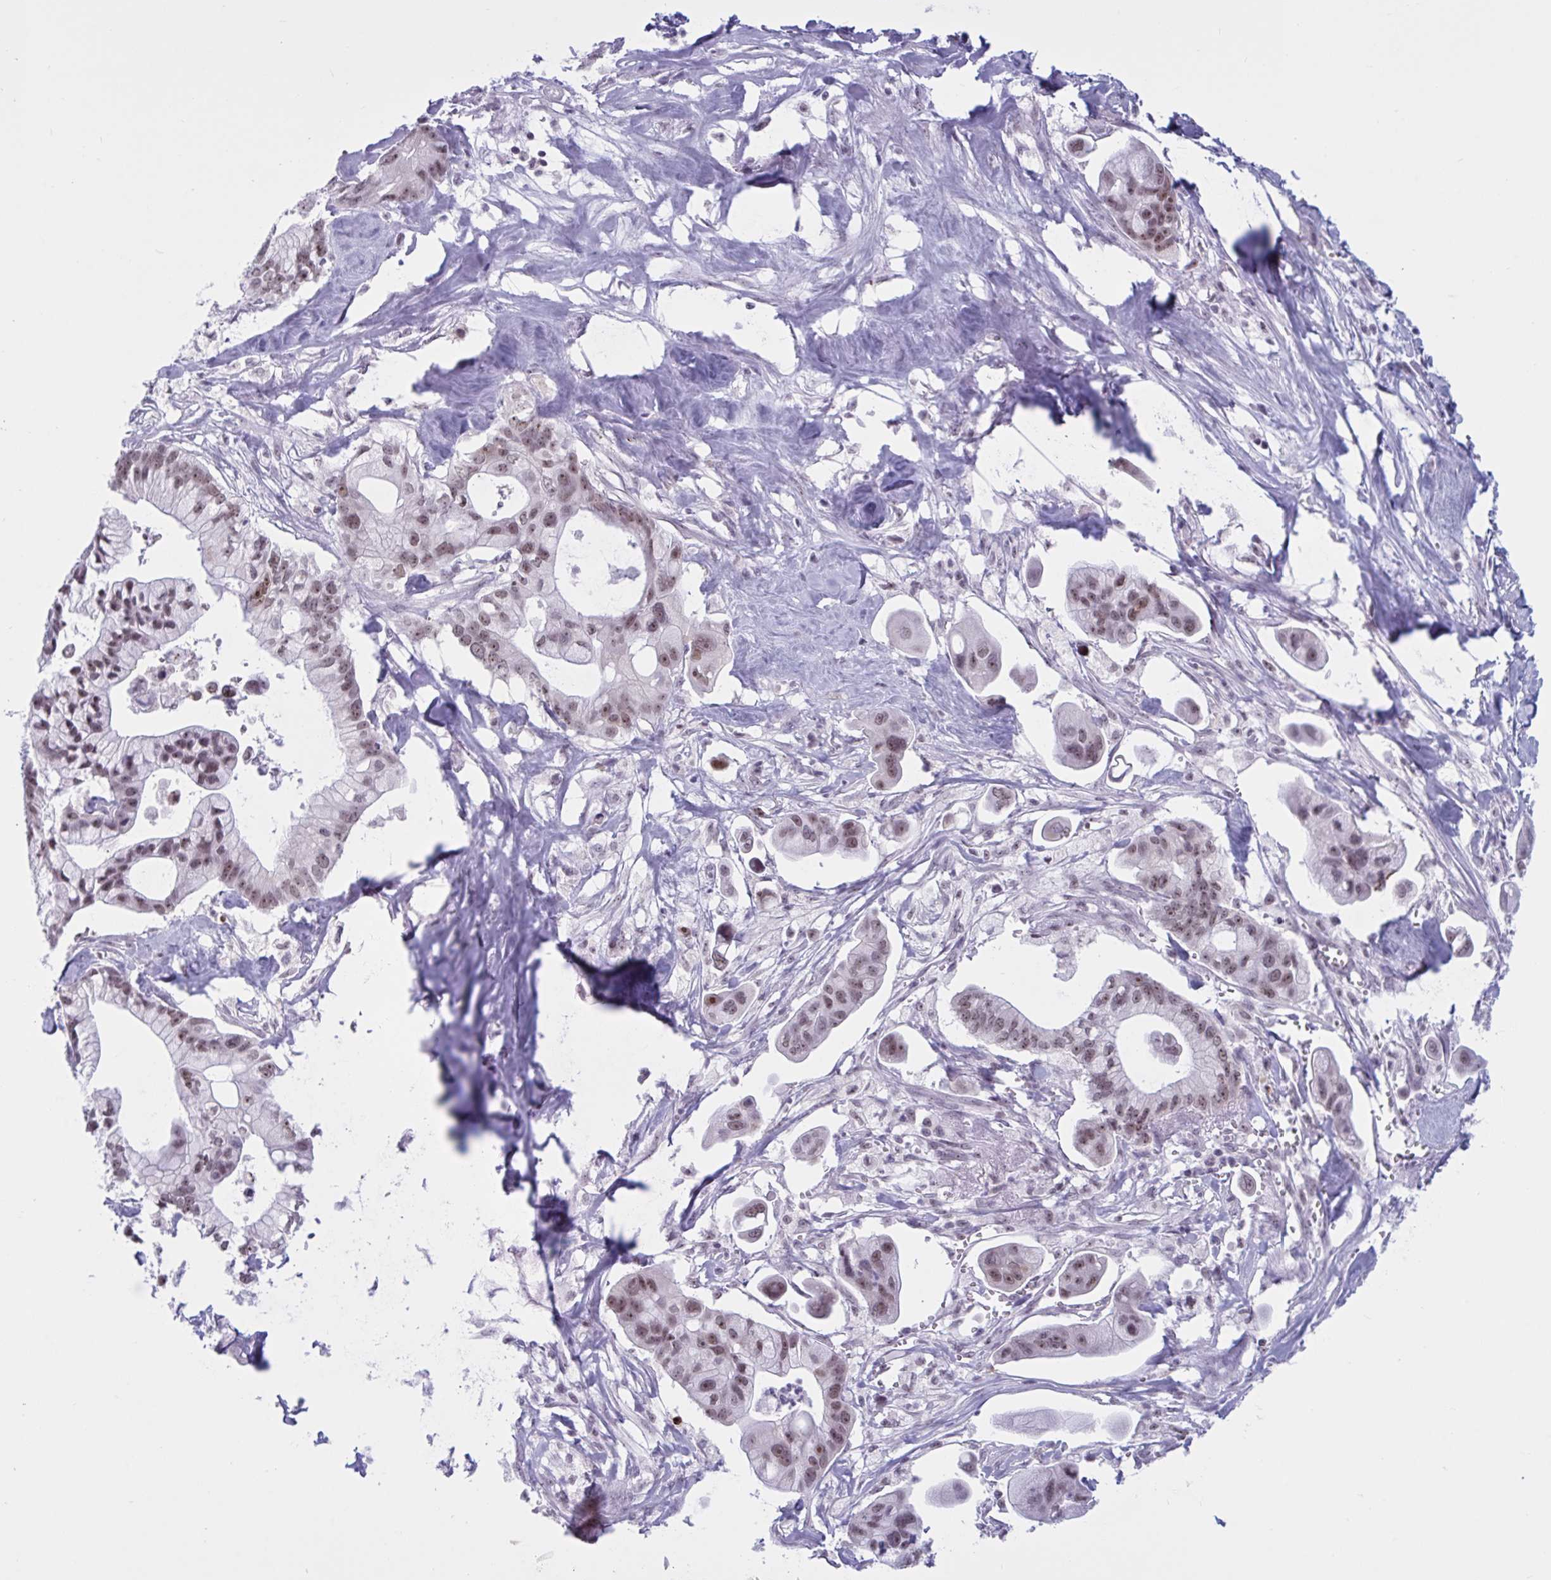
{"staining": {"intensity": "moderate", "quantity": ">75%", "location": "nuclear"}, "tissue": "pancreatic cancer", "cell_type": "Tumor cells", "image_type": "cancer", "snomed": [{"axis": "morphology", "description": "Adenocarcinoma, NOS"}, {"axis": "topography", "description": "Pancreas"}], "caption": "Adenocarcinoma (pancreatic) stained with a protein marker demonstrates moderate staining in tumor cells.", "gene": "TGM6", "patient": {"sex": "male", "age": 68}}